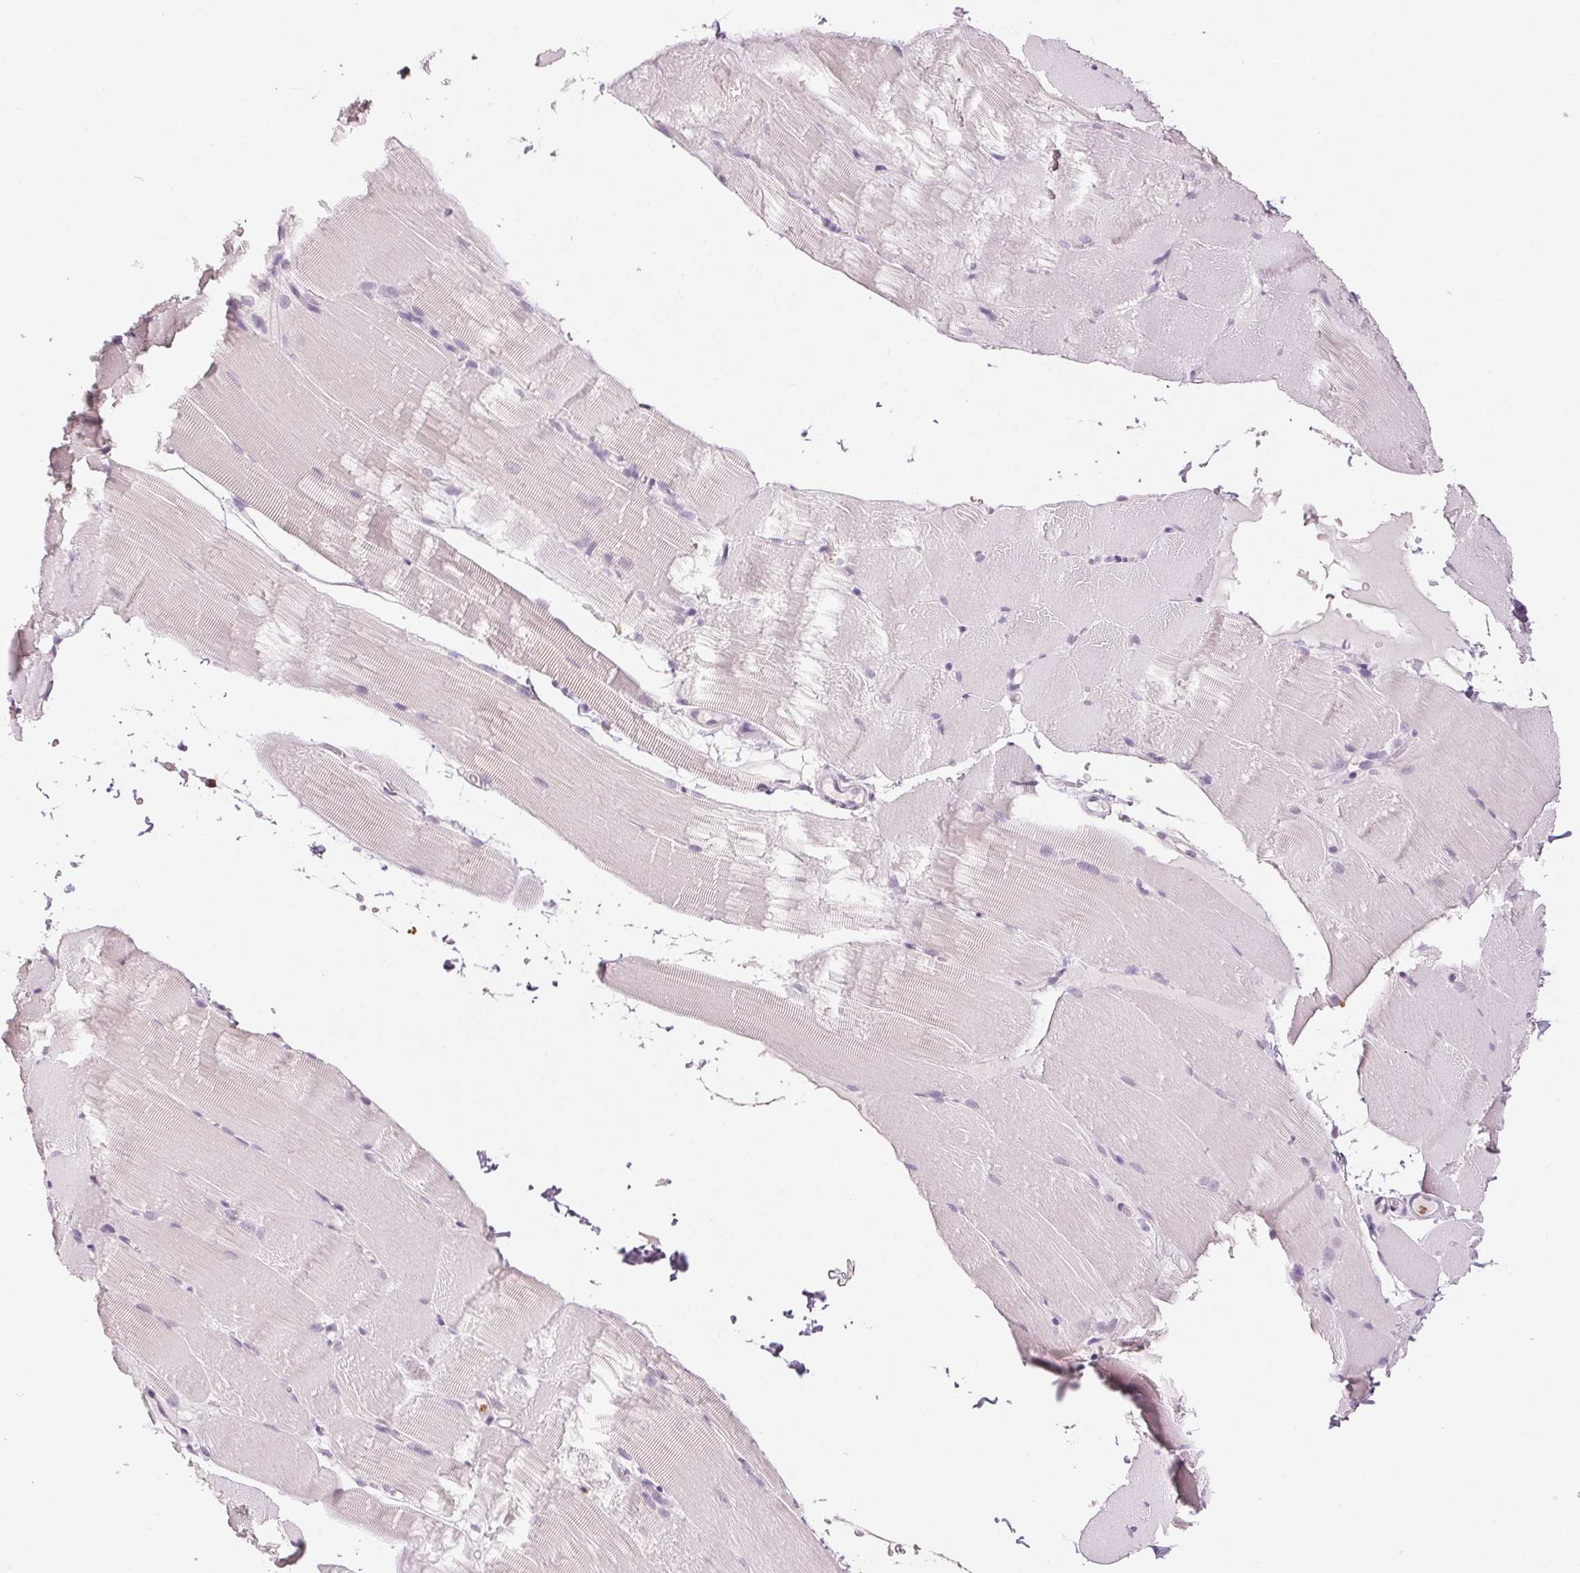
{"staining": {"intensity": "negative", "quantity": "none", "location": "none"}, "tissue": "skeletal muscle", "cell_type": "Myocytes", "image_type": "normal", "snomed": [{"axis": "morphology", "description": "Normal tissue, NOS"}, {"axis": "topography", "description": "Skeletal muscle"}], "caption": "DAB immunohistochemical staining of benign human skeletal muscle reveals no significant expression in myocytes.", "gene": "LTF", "patient": {"sex": "female", "age": 37}}